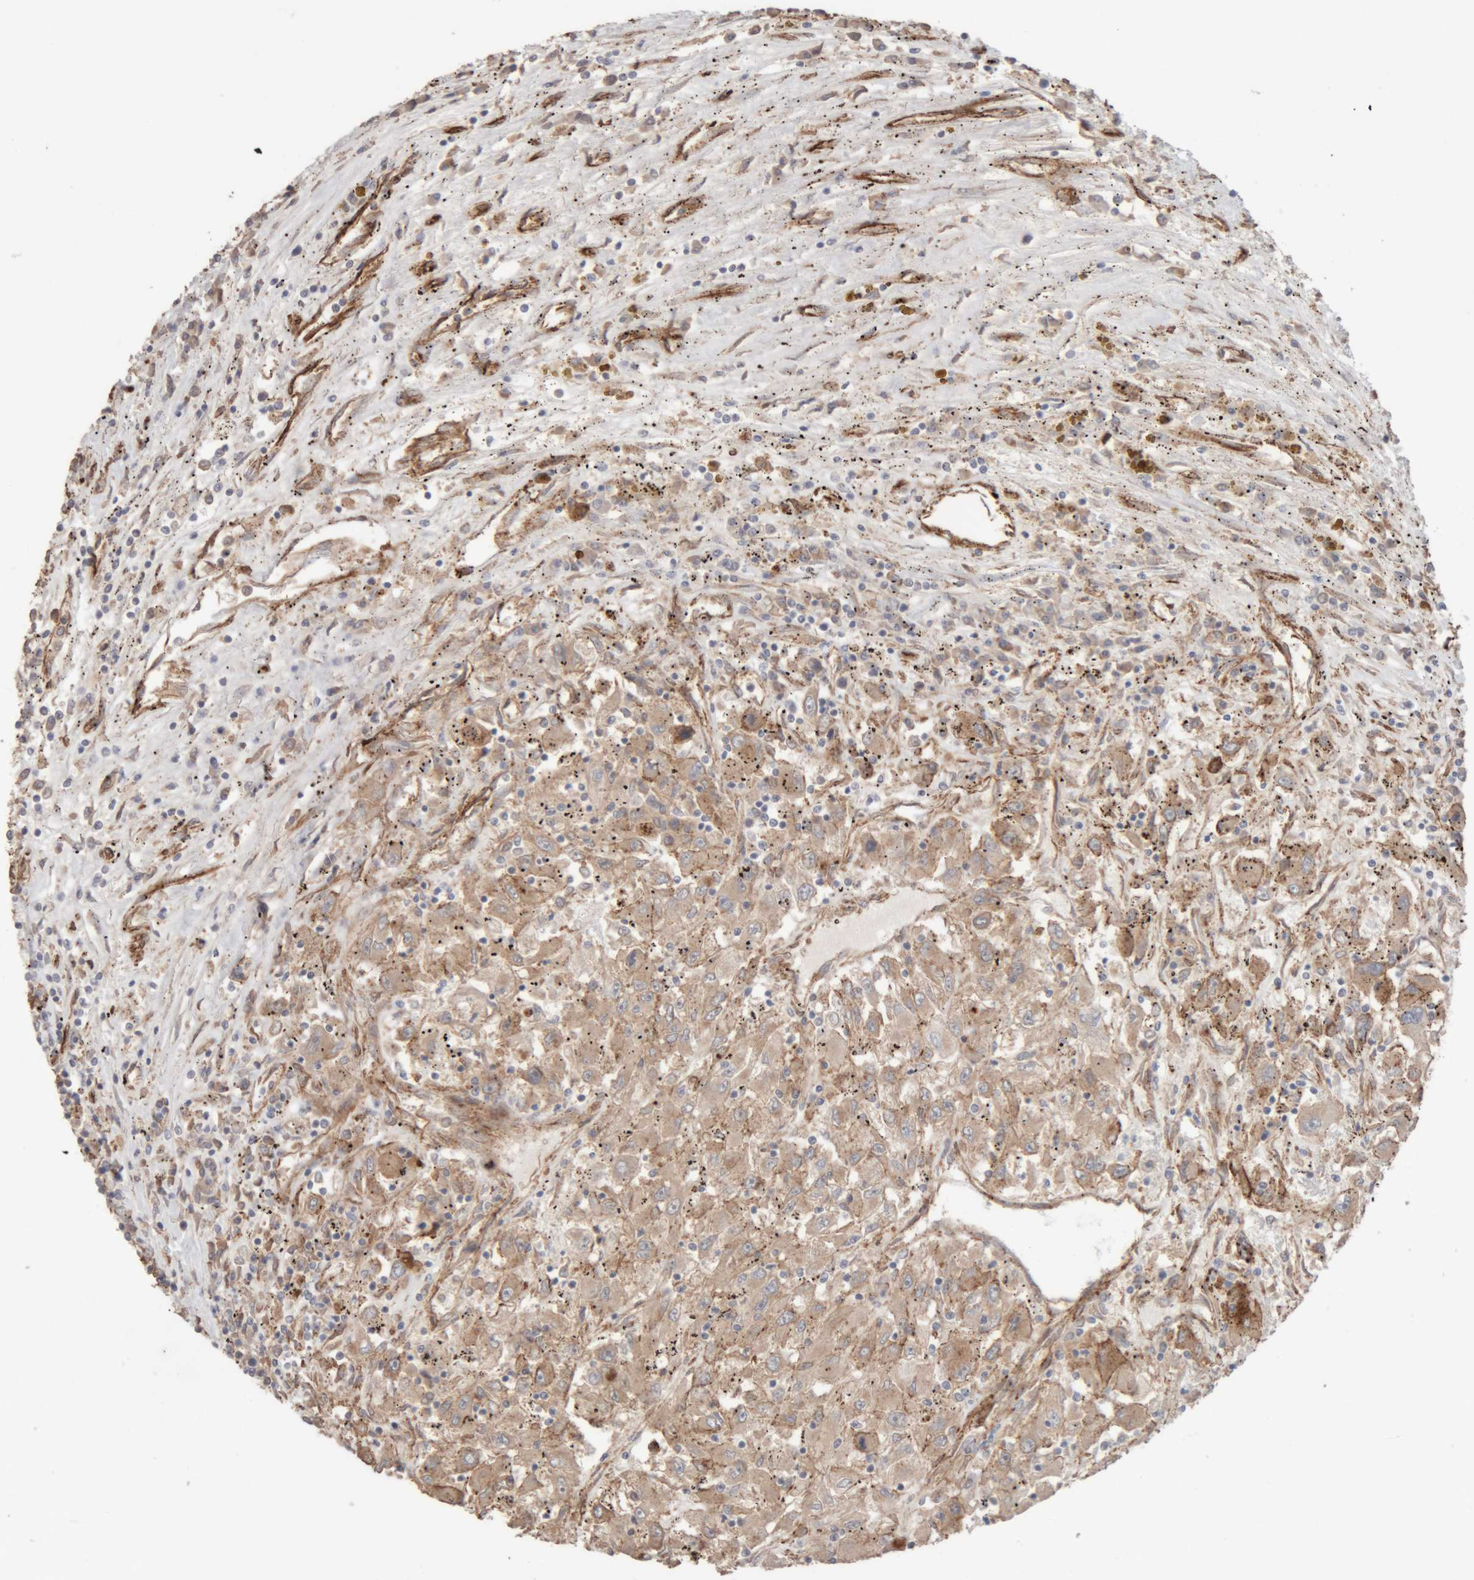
{"staining": {"intensity": "weak", "quantity": "25%-75%", "location": "cytoplasmic/membranous"}, "tissue": "renal cancer", "cell_type": "Tumor cells", "image_type": "cancer", "snomed": [{"axis": "morphology", "description": "Adenocarcinoma, NOS"}, {"axis": "topography", "description": "Kidney"}], "caption": "Renal cancer stained with a protein marker shows weak staining in tumor cells.", "gene": "RAB32", "patient": {"sex": "female", "age": 52}}